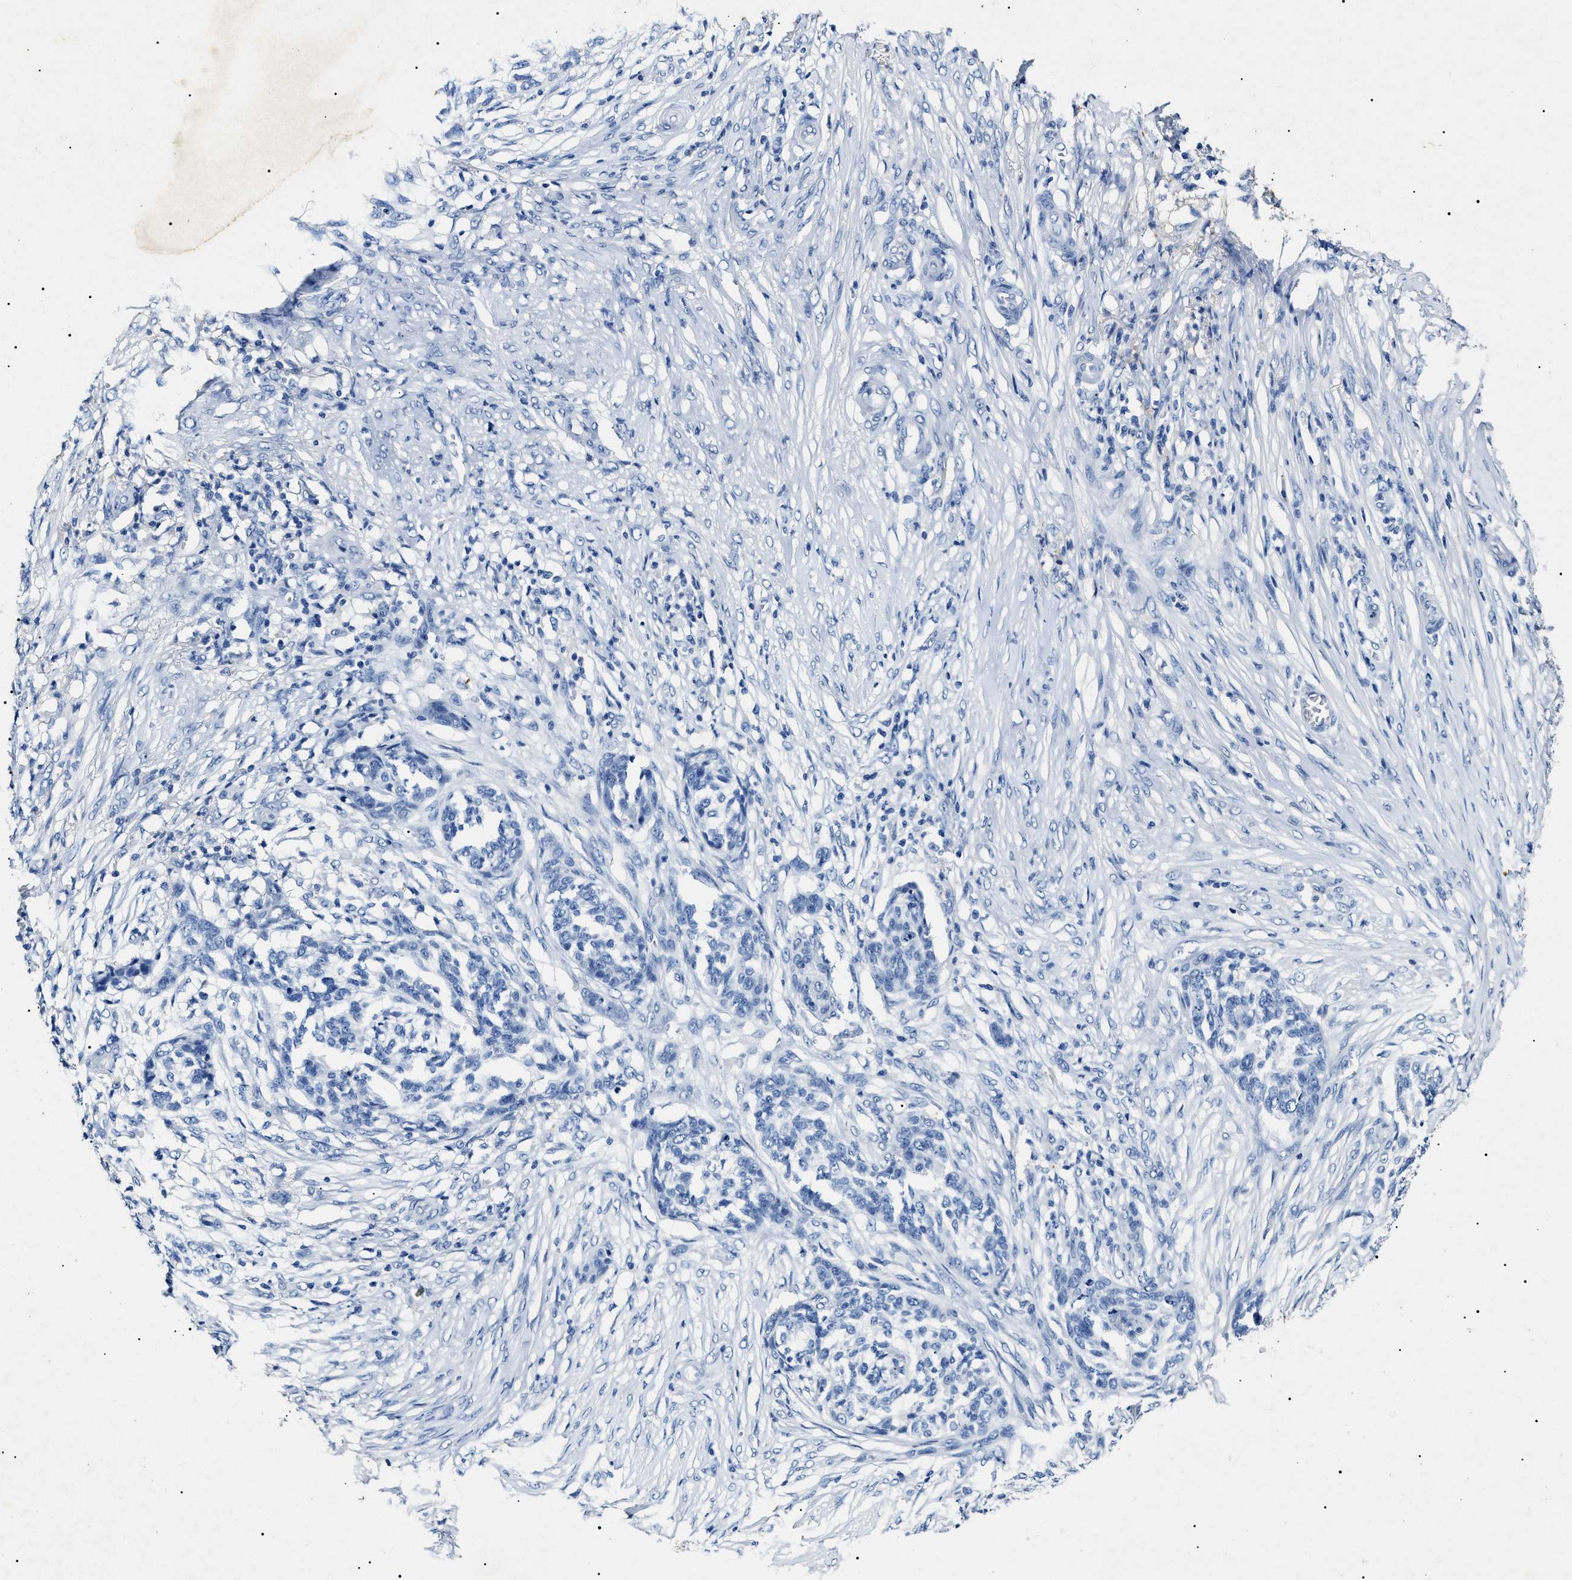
{"staining": {"intensity": "negative", "quantity": "none", "location": "none"}, "tissue": "skin cancer", "cell_type": "Tumor cells", "image_type": "cancer", "snomed": [{"axis": "morphology", "description": "Basal cell carcinoma"}, {"axis": "topography", "description": "Skin"}], "caption": "This is an IHC photomicrograph of skin cancer (basal cell carcinoma). There is no staining in tumor cells.", "gene": "LRRC8E", "patient": {"sex": "male", "age": 85}}